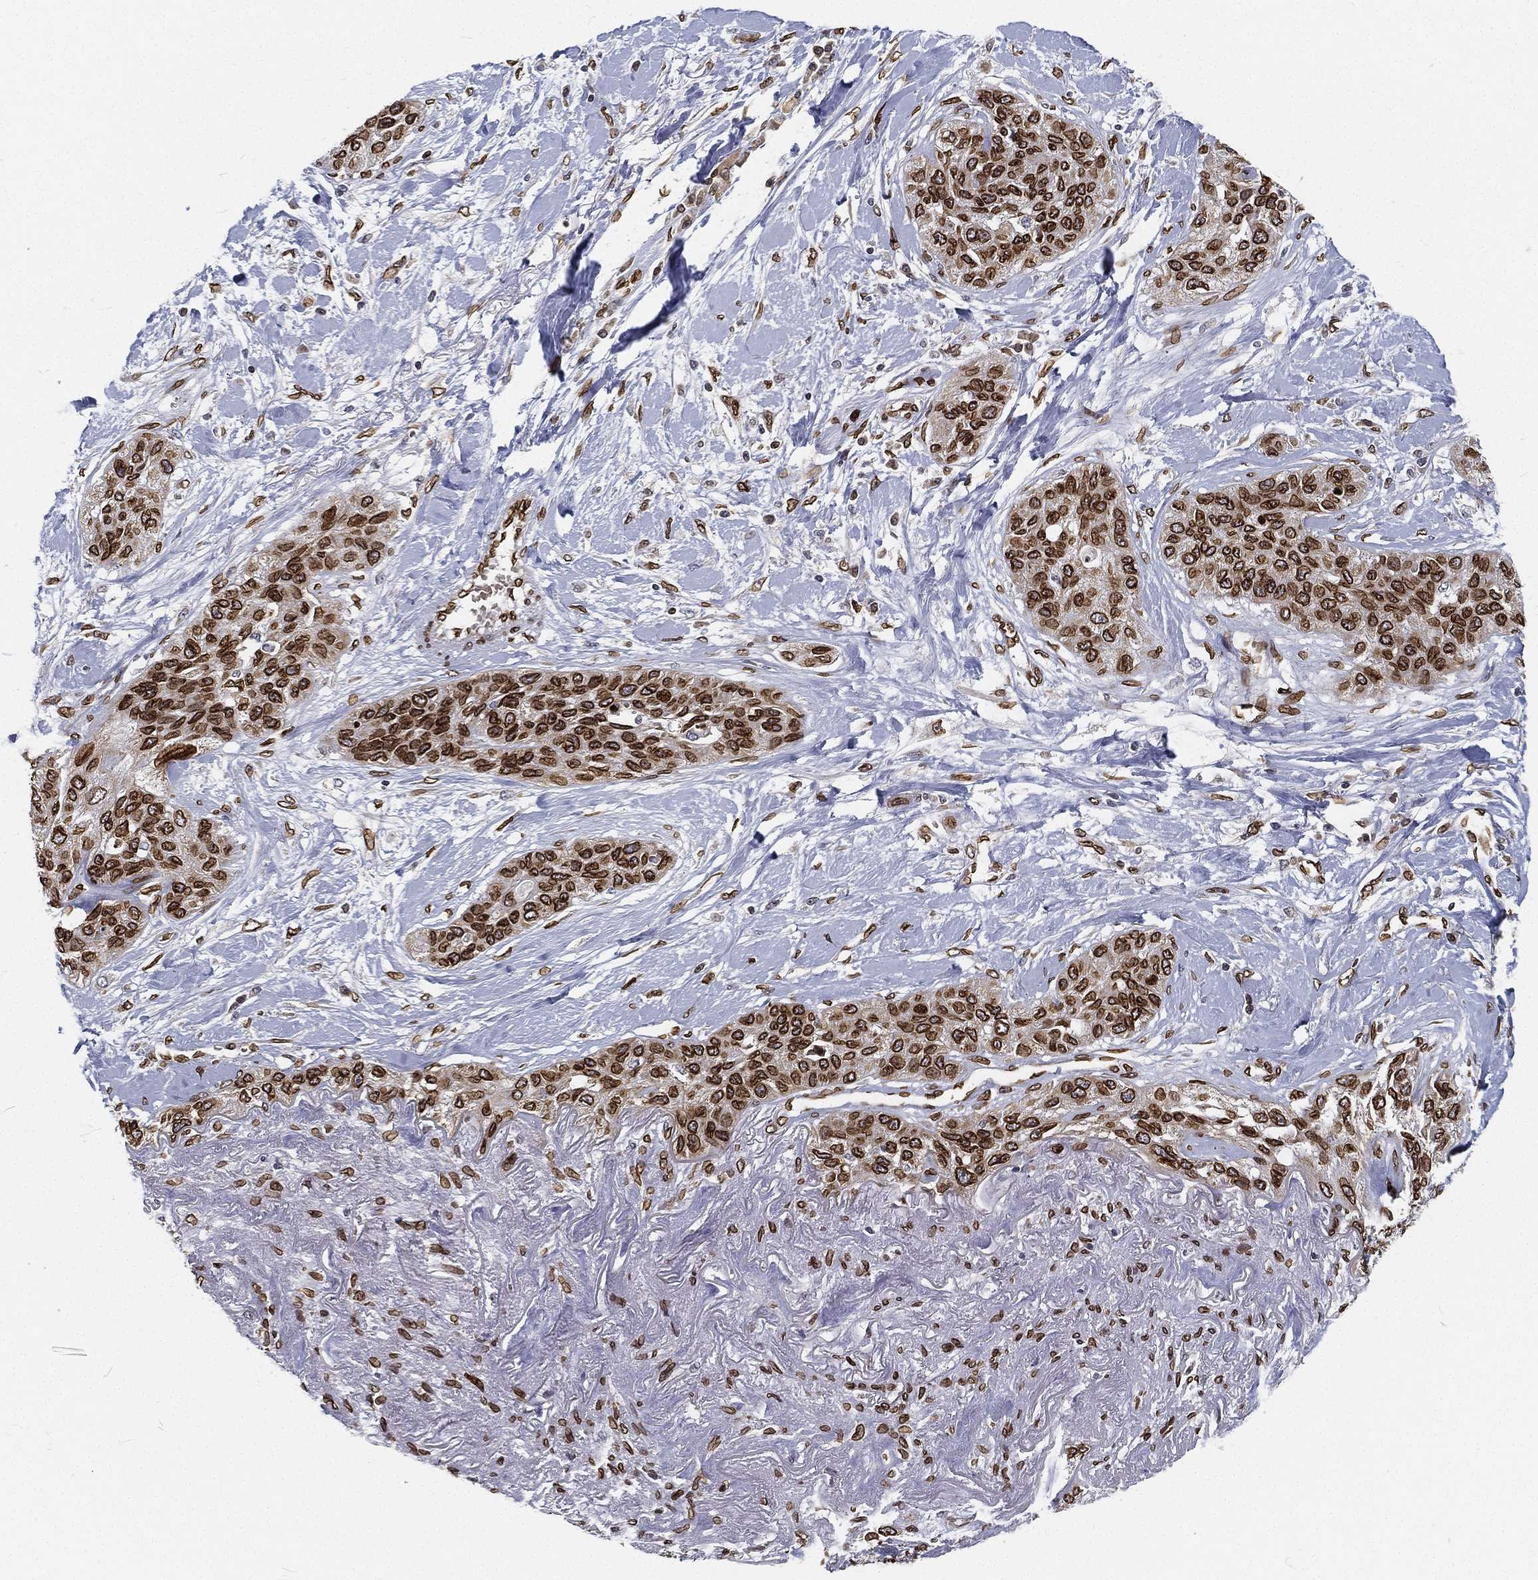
{"staining": {"intensity": "strong", "quantity": ">75%", "location": "cytoplasmic/membranous,nuclear"}, "tissue": "lung cancer", "cell_type": "Tumor cells", "image_type": "cancer", "snomed": [{"axis": "morphology", "description": "Squamous cell carcinoma, NOS"}, {"axis": "topography", "description": "Lung"}], "caption": "IHC (DAB (3,3'-diaminobenzidine)) staining of lung squamous cell carcinoma displays strong cytoplasmic/membranous and nuclear protein expression in approximately >75% of tumor cells.", "gene": "PALB2", "patient": {"sex": "female", "age": 70}}